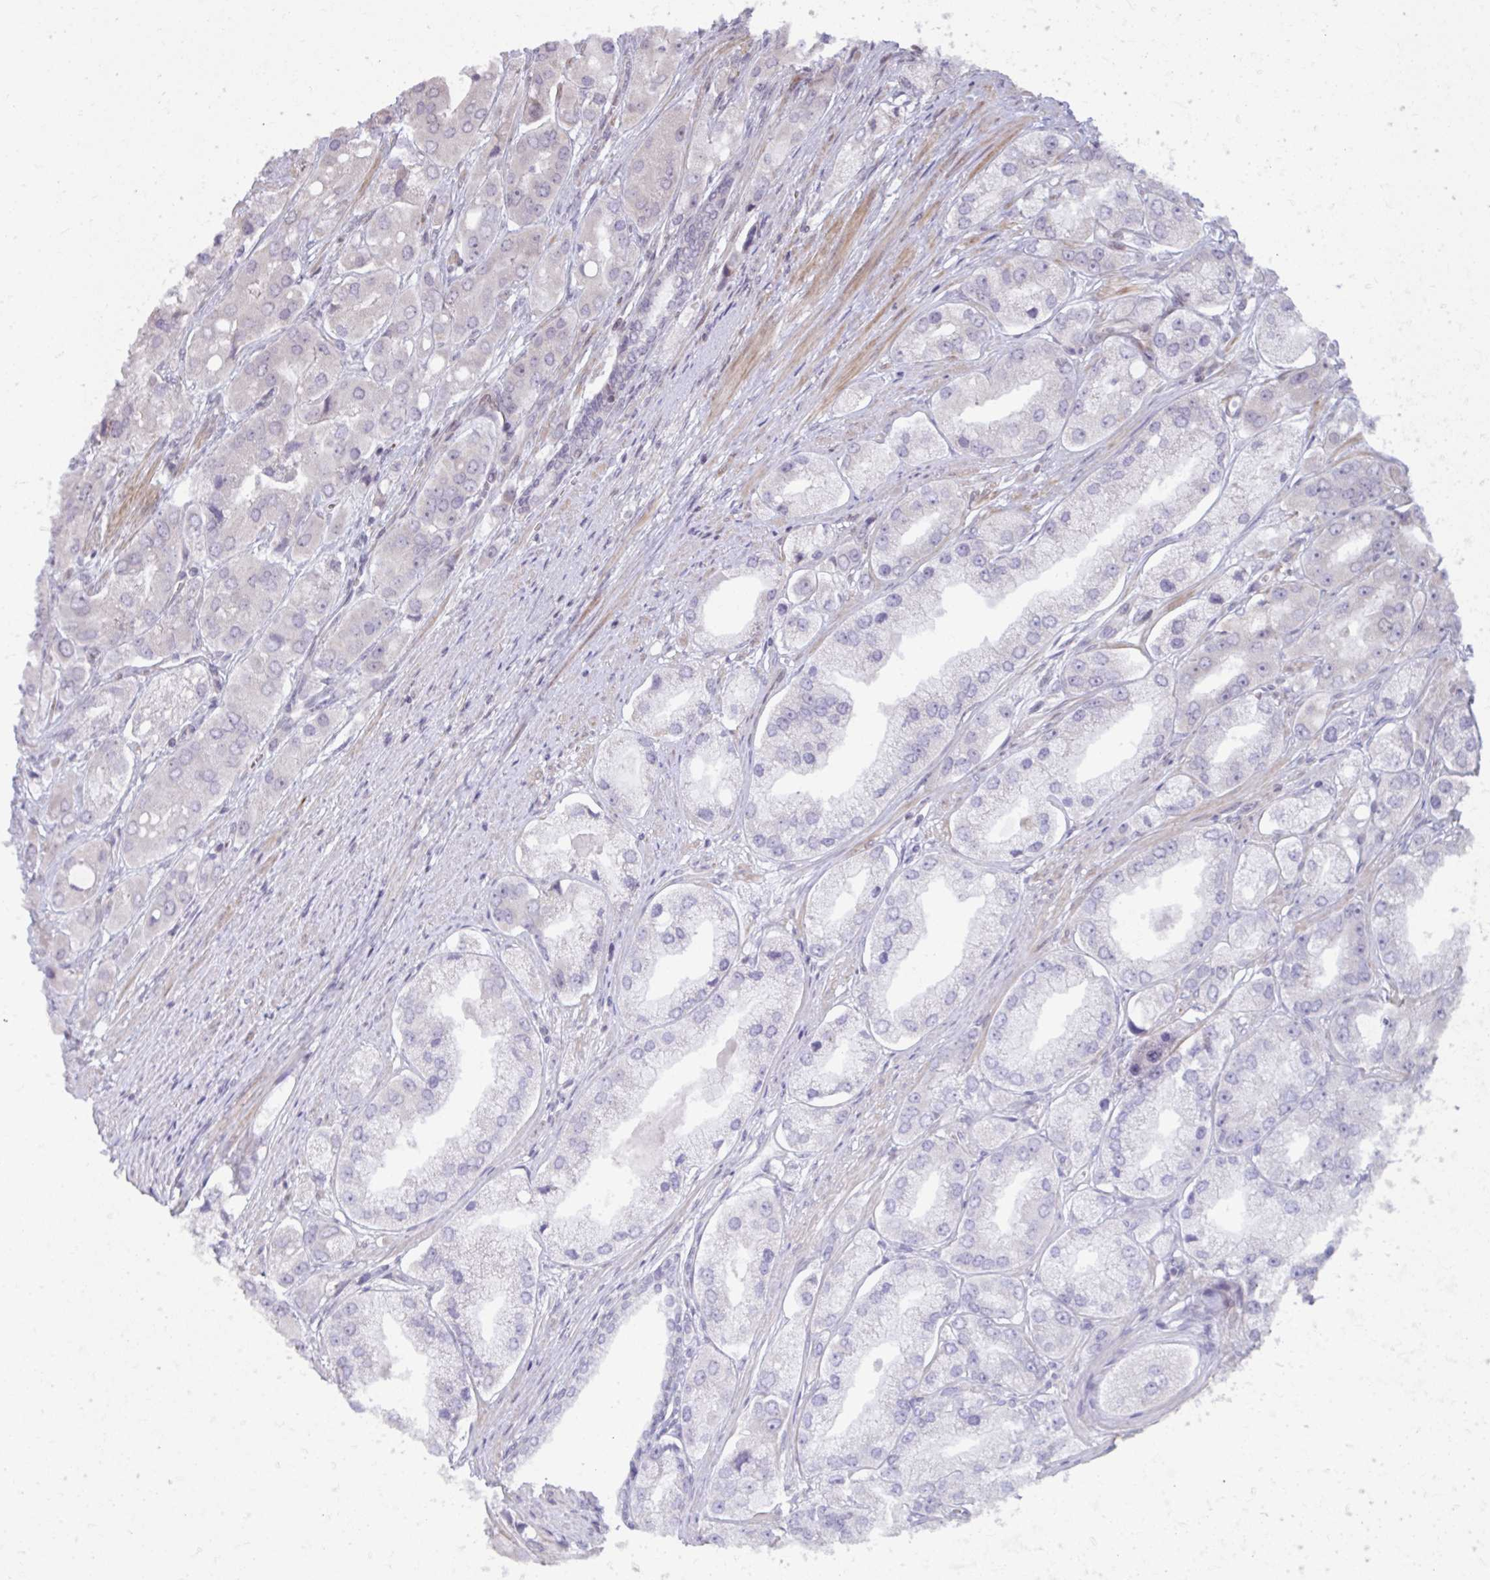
{"staining": {"intensity": "negative", "quantity": "none", "location": "none"}, "tissue": "prostate cancer", "cell_type": "Tumor cells", "image_type": "cancer", "snomed": [{"axis": "morphology", "description": "Adenocarcinoma, Low grade"}, {"axis": "topography", "description": "Prostate"}], "caption": "This is an IHC image of human prostate adenocarcinoma (low-grade). There is no staining in tumor cells.", "gene": "MAF1", "patient": {"sex": "male", "age": 69}}